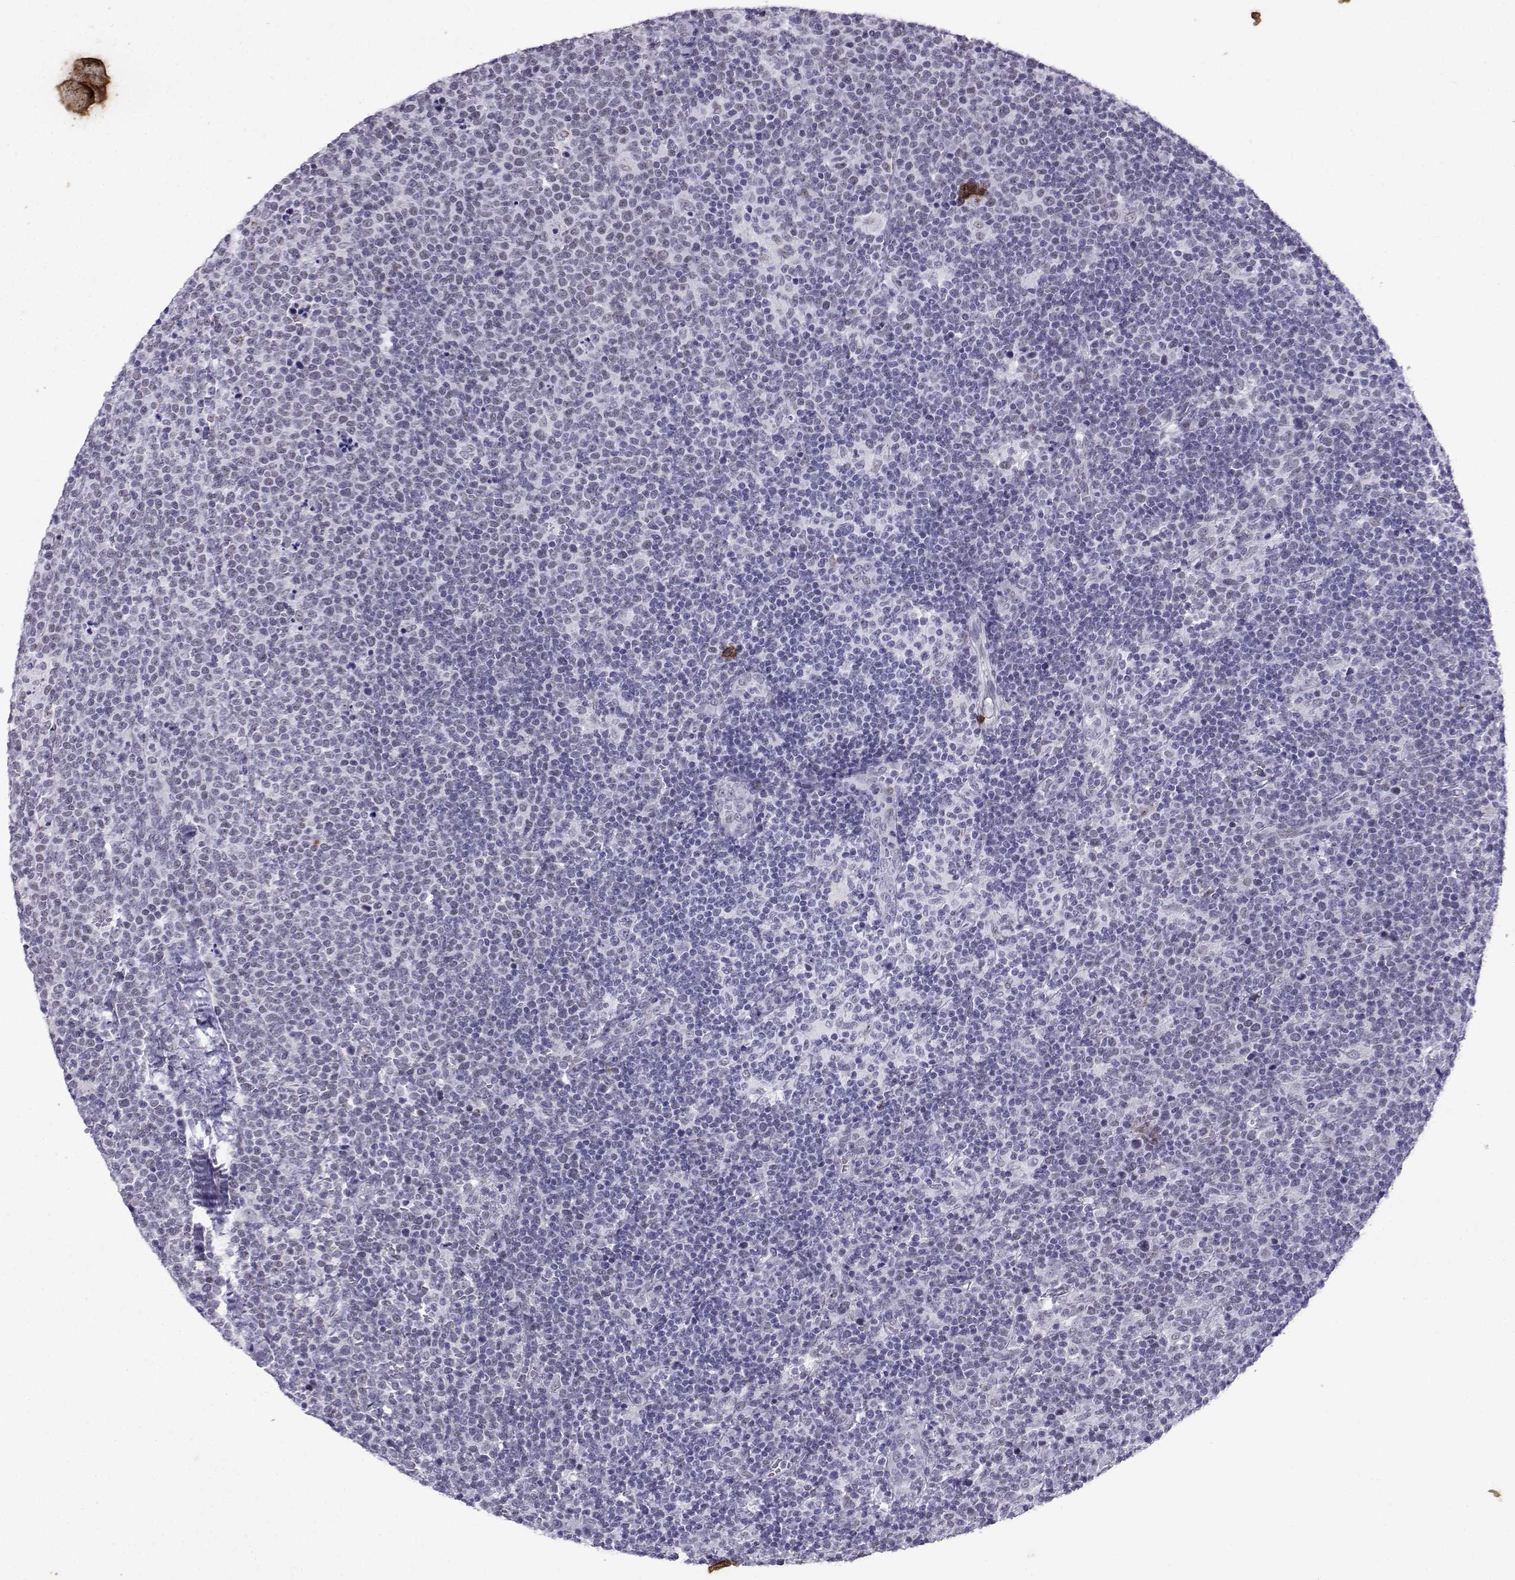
{"staining": {"intensity": "negative", "quantity": "none", "location": "none"}, "tissue": "lymphoma", "cell_type": "Tumor cells", "image_type": "cancer", "snomed": [{"axis": "morphology", "description": "Malignant lymphoma, non-Hodgkin's type, High grade"}, {"axis": "topography", "description": "Lymph node"}], "caption": "Human high-grade malignant lymphoma, non-Hodgkin's type stained for a protein using IHC shows no positivity in tumor cells.", "gene": "LORICRIN", "patient": {"sex": "male", "age": 61}}